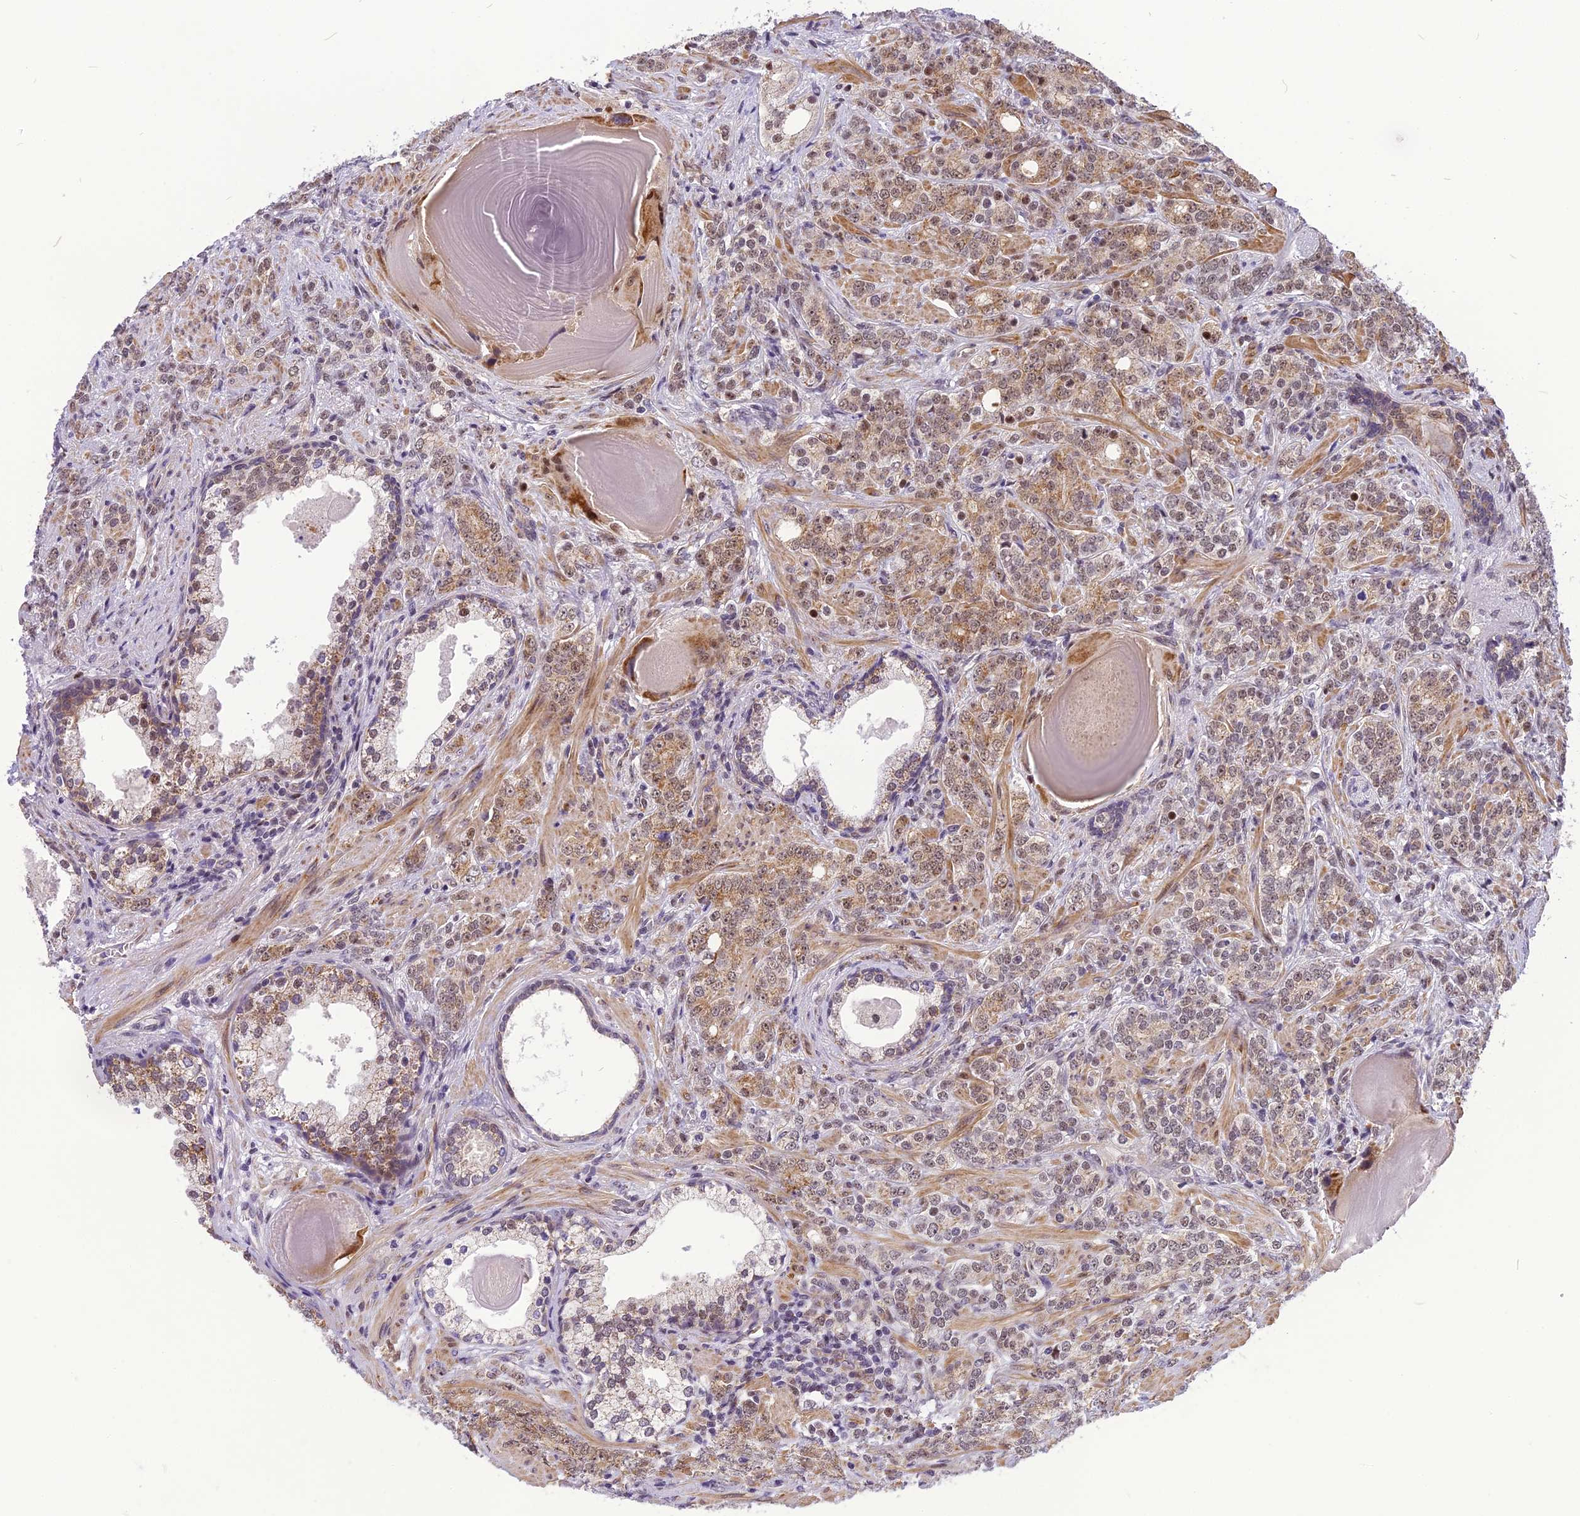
{"staining": {"intensity": "moderate", "quantity": "25%-75%", "location": "cytoplasmic/membranous,nuclear"}, "tissue": "prostate cancer", "cell_type": "Tumor cells", "image_type": "cancer", "snomed": [{"axis": "morphology", "description": "Adenocarcinoma, High grade"}, {"axis": "topography", "description": "Prostate"}], "caption": "Tumor cells show medium levels of moderate cytoplasmic/membranous and nuclear expression in about 25%-75% of cells in human high-grade adenocarcinoma (prostate). (Brightfield microscopy of DAB IHC at high magnification).", "gene": "CMC1", "patient": {"sex": "male", "age": 64}}